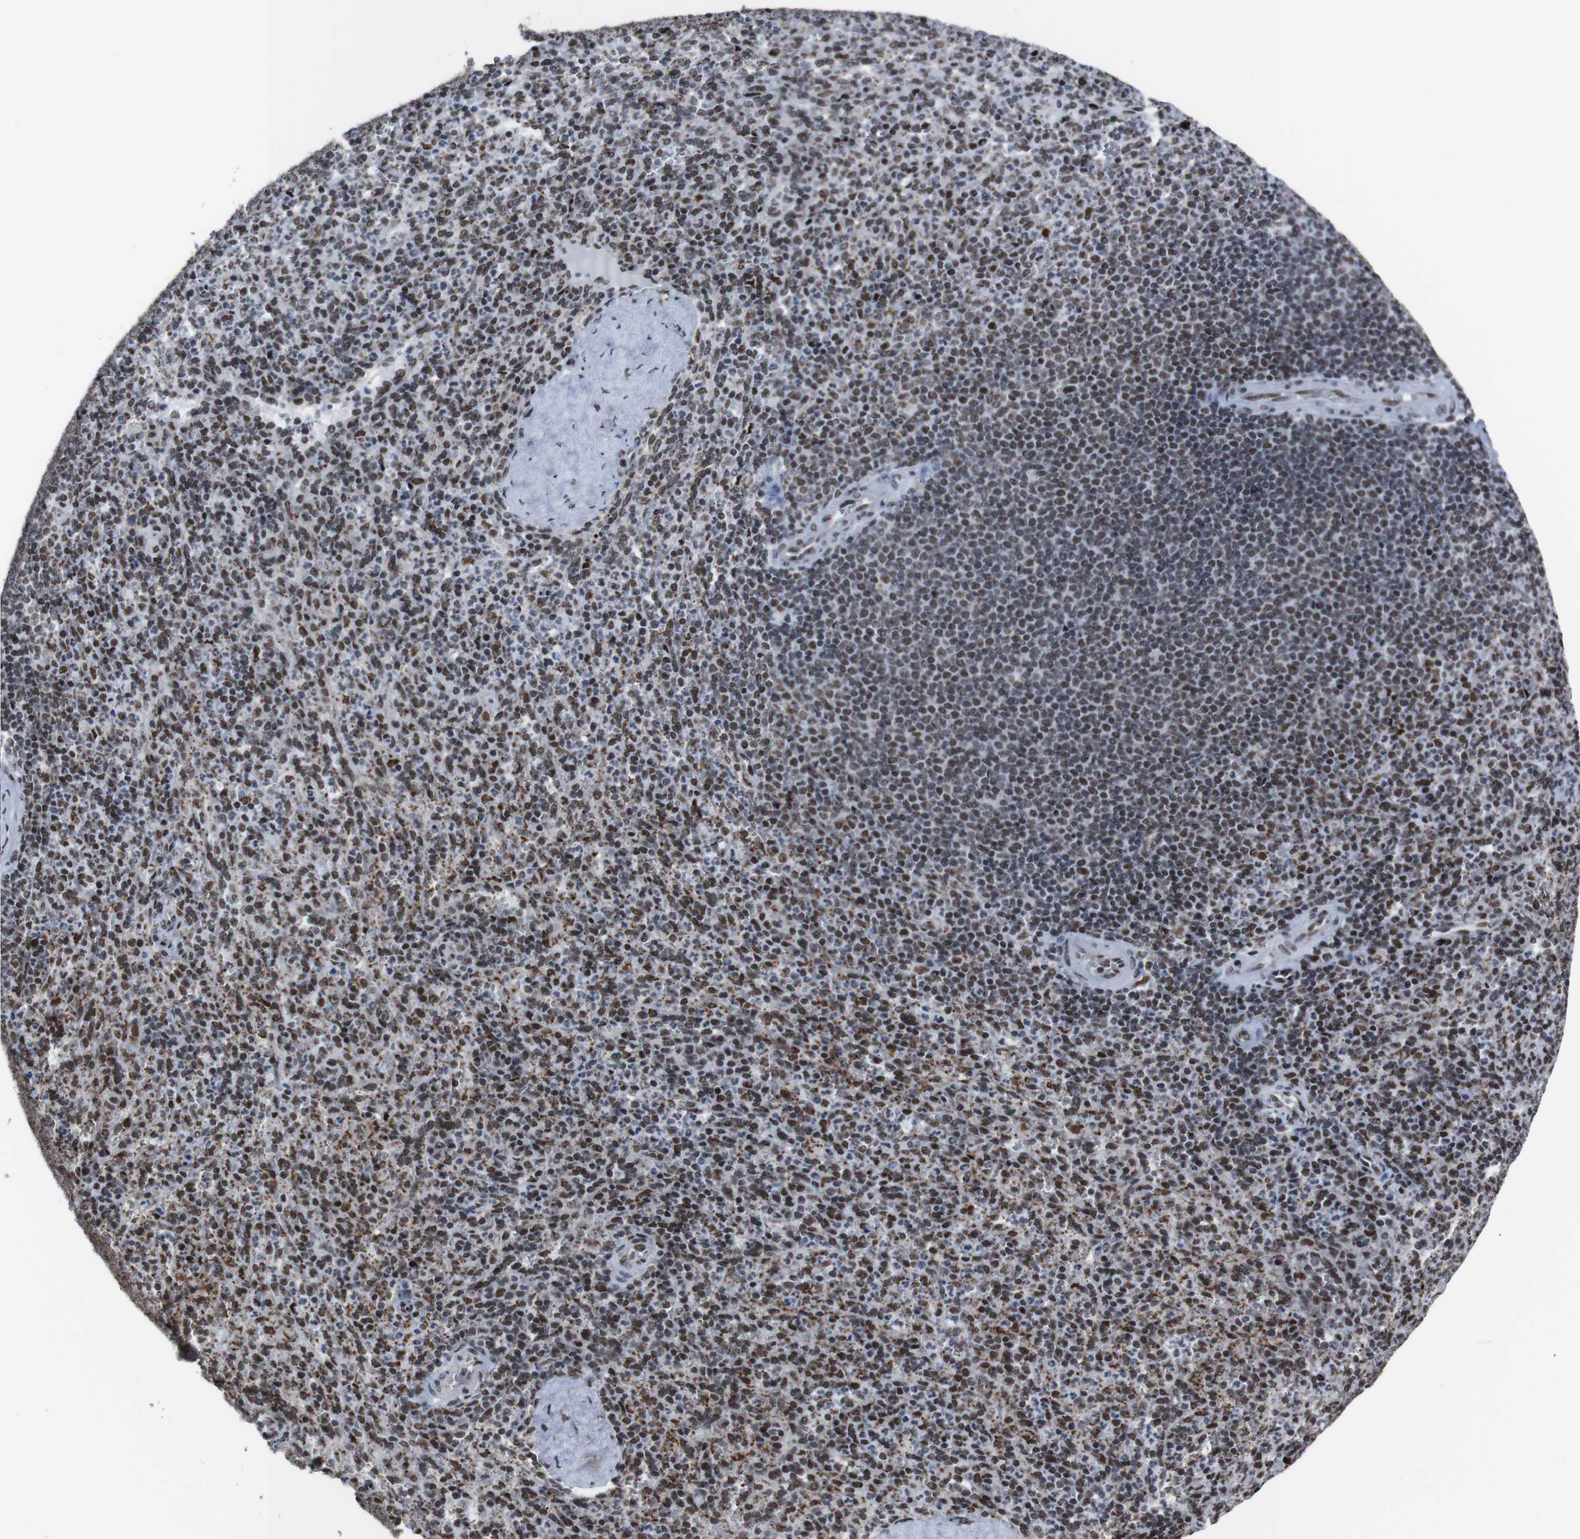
{"staining": {"intensity": "strong", "quantity": ">75%", "location": "nuclear"}, "tissue": "spleen", "cell_type": "Cells in red pulp", "image_type": "normal", "snomed": [{"axis": "morphology", "description": "Normal tissue, NOS"}, {"axis": "topography", "description": "Spleen"}], "caption": "Immunohistochemistry image of benign human spleen stained for a protein (brown), which exhibits high levels of strong nuclear positivity in approximately >75% of cells in red pulp.", "gene": "ROMO1", "patient": {"sex": "male", "age": 36}}